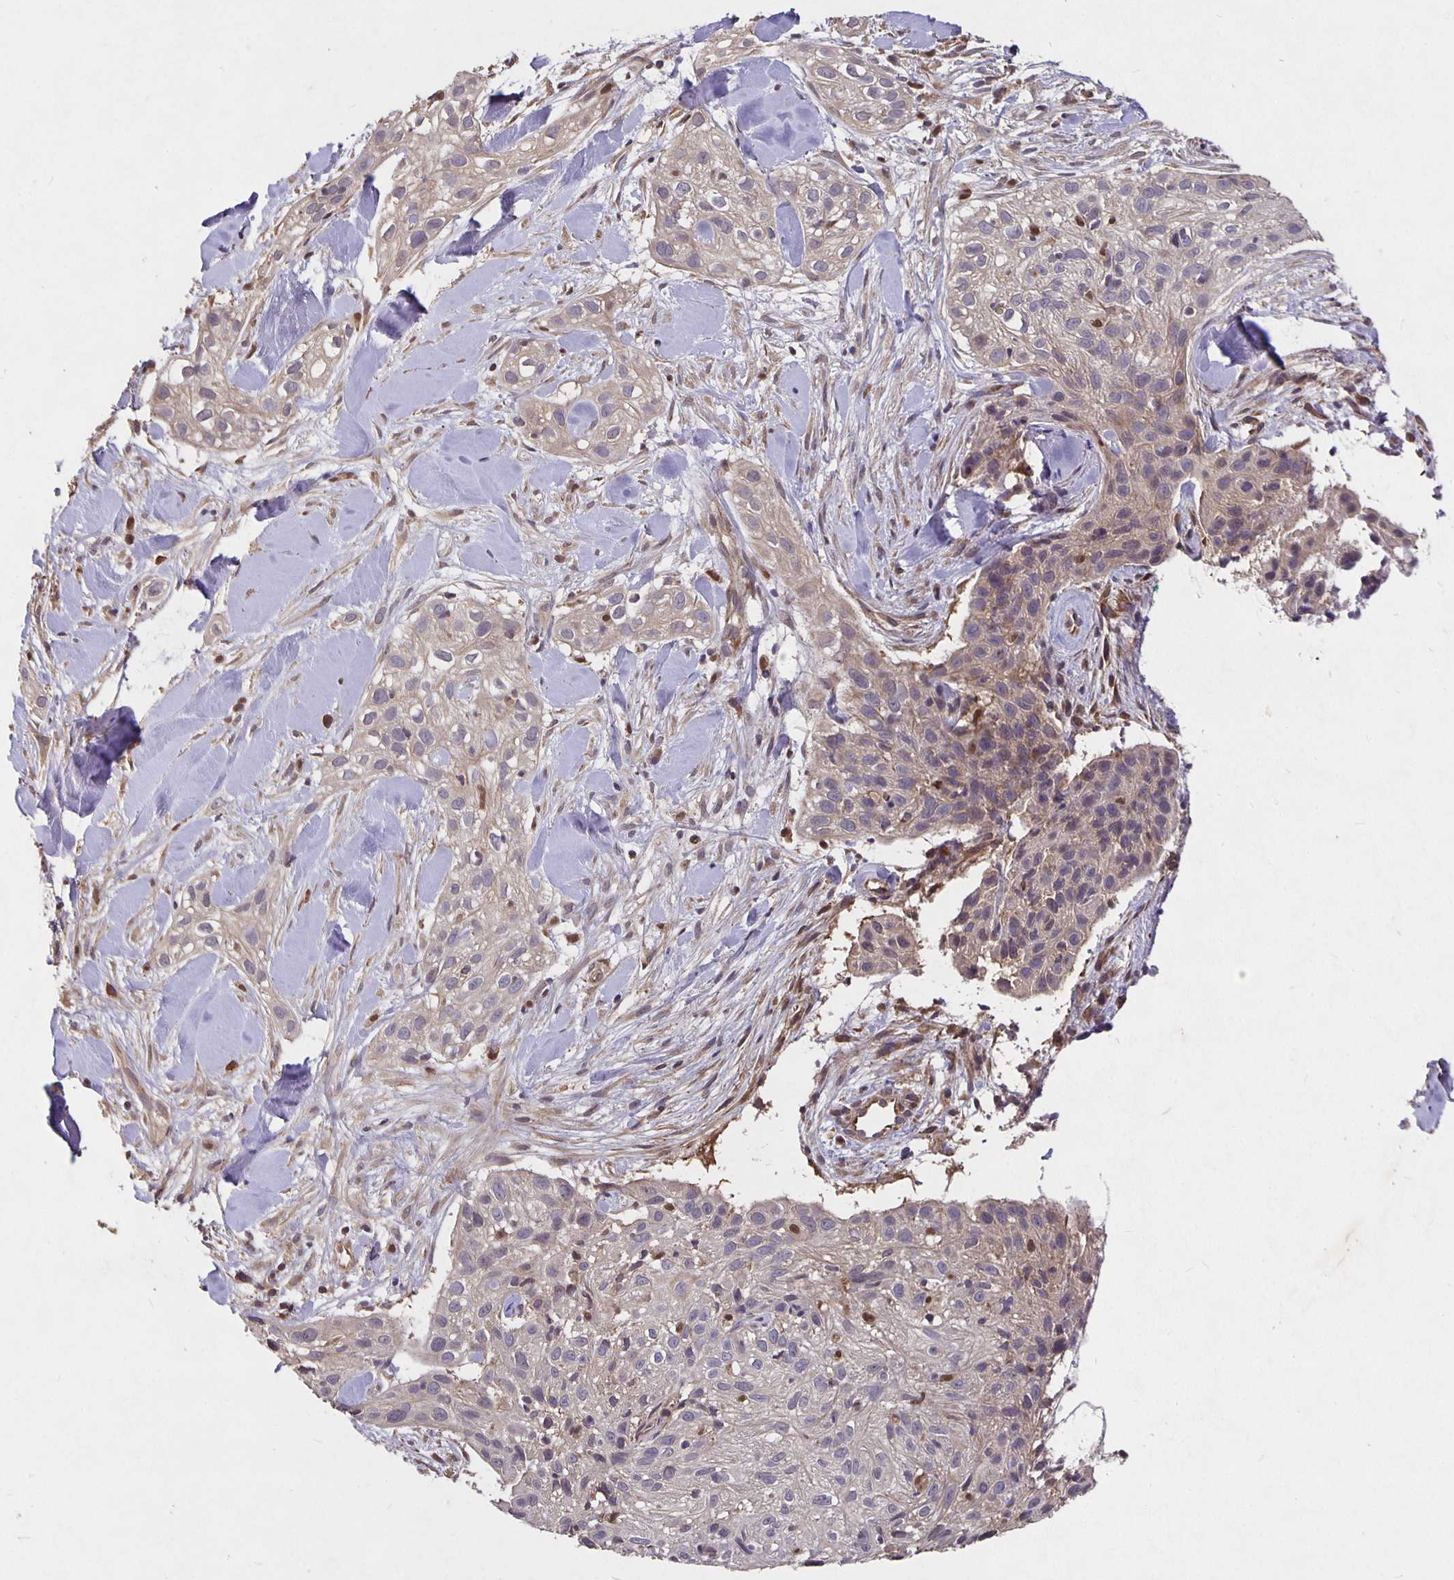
{"staining": {"intensity": "weak", "quantity": "<25%", "location": "cytoplasmic/membranous"}, "tissue": "skin cancer", "cell_type": "Tumor cells", "image_type": "cancer", "snomed": [{"axis": "morphology", "description": "Squamous cell carcinoma, NOS"}, {"axis": "topography", "description": "Skin"}], "caption": "An immunohistochemistry micrograph of skin cancer is shown. There is no staining in tumor cells of skin cancer.", "gene": "NOG", "patient": {"sex": "male", "age": 82}}